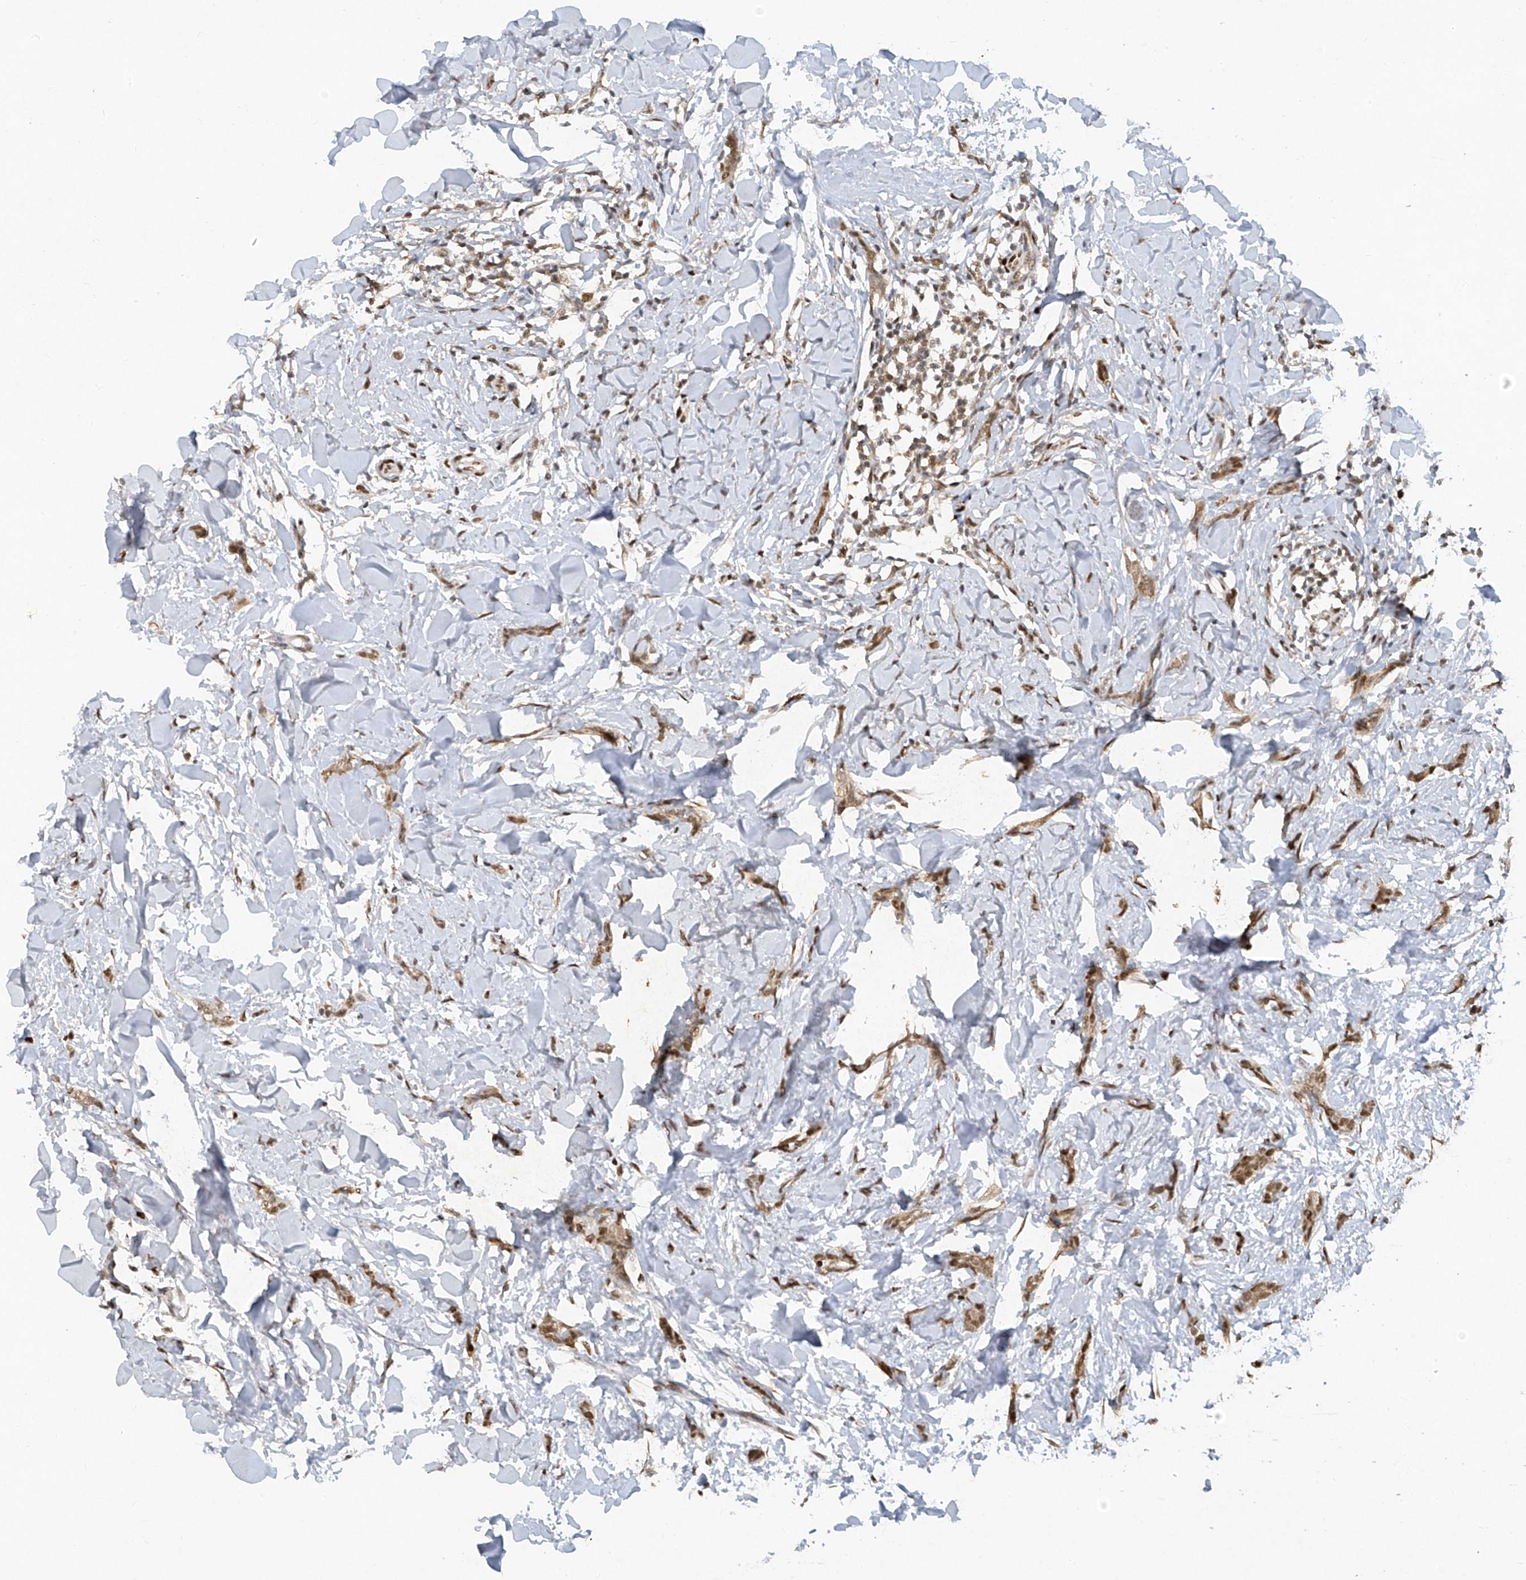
{"staining": {"intensity": "moderate", "quantity": ">75%", "location": "nuclear"}, "tissue": "breast cancer", "cell_type": "Tumor cells", "image_type": "cancer", "snomed": [{"axis": "morphology", "description": "Lobular carcinoma"}, {"axis": "topography", "description": "Skin"}, {"axis": "topography", "description": "Breast"}], "caption": "This is a micrograph of IHC staining of breast cancer, which shows moderate staining in the nuclear of tumor cells.", "gene": "ATRIP", "patient": {"sex": "female", "age": 46}}